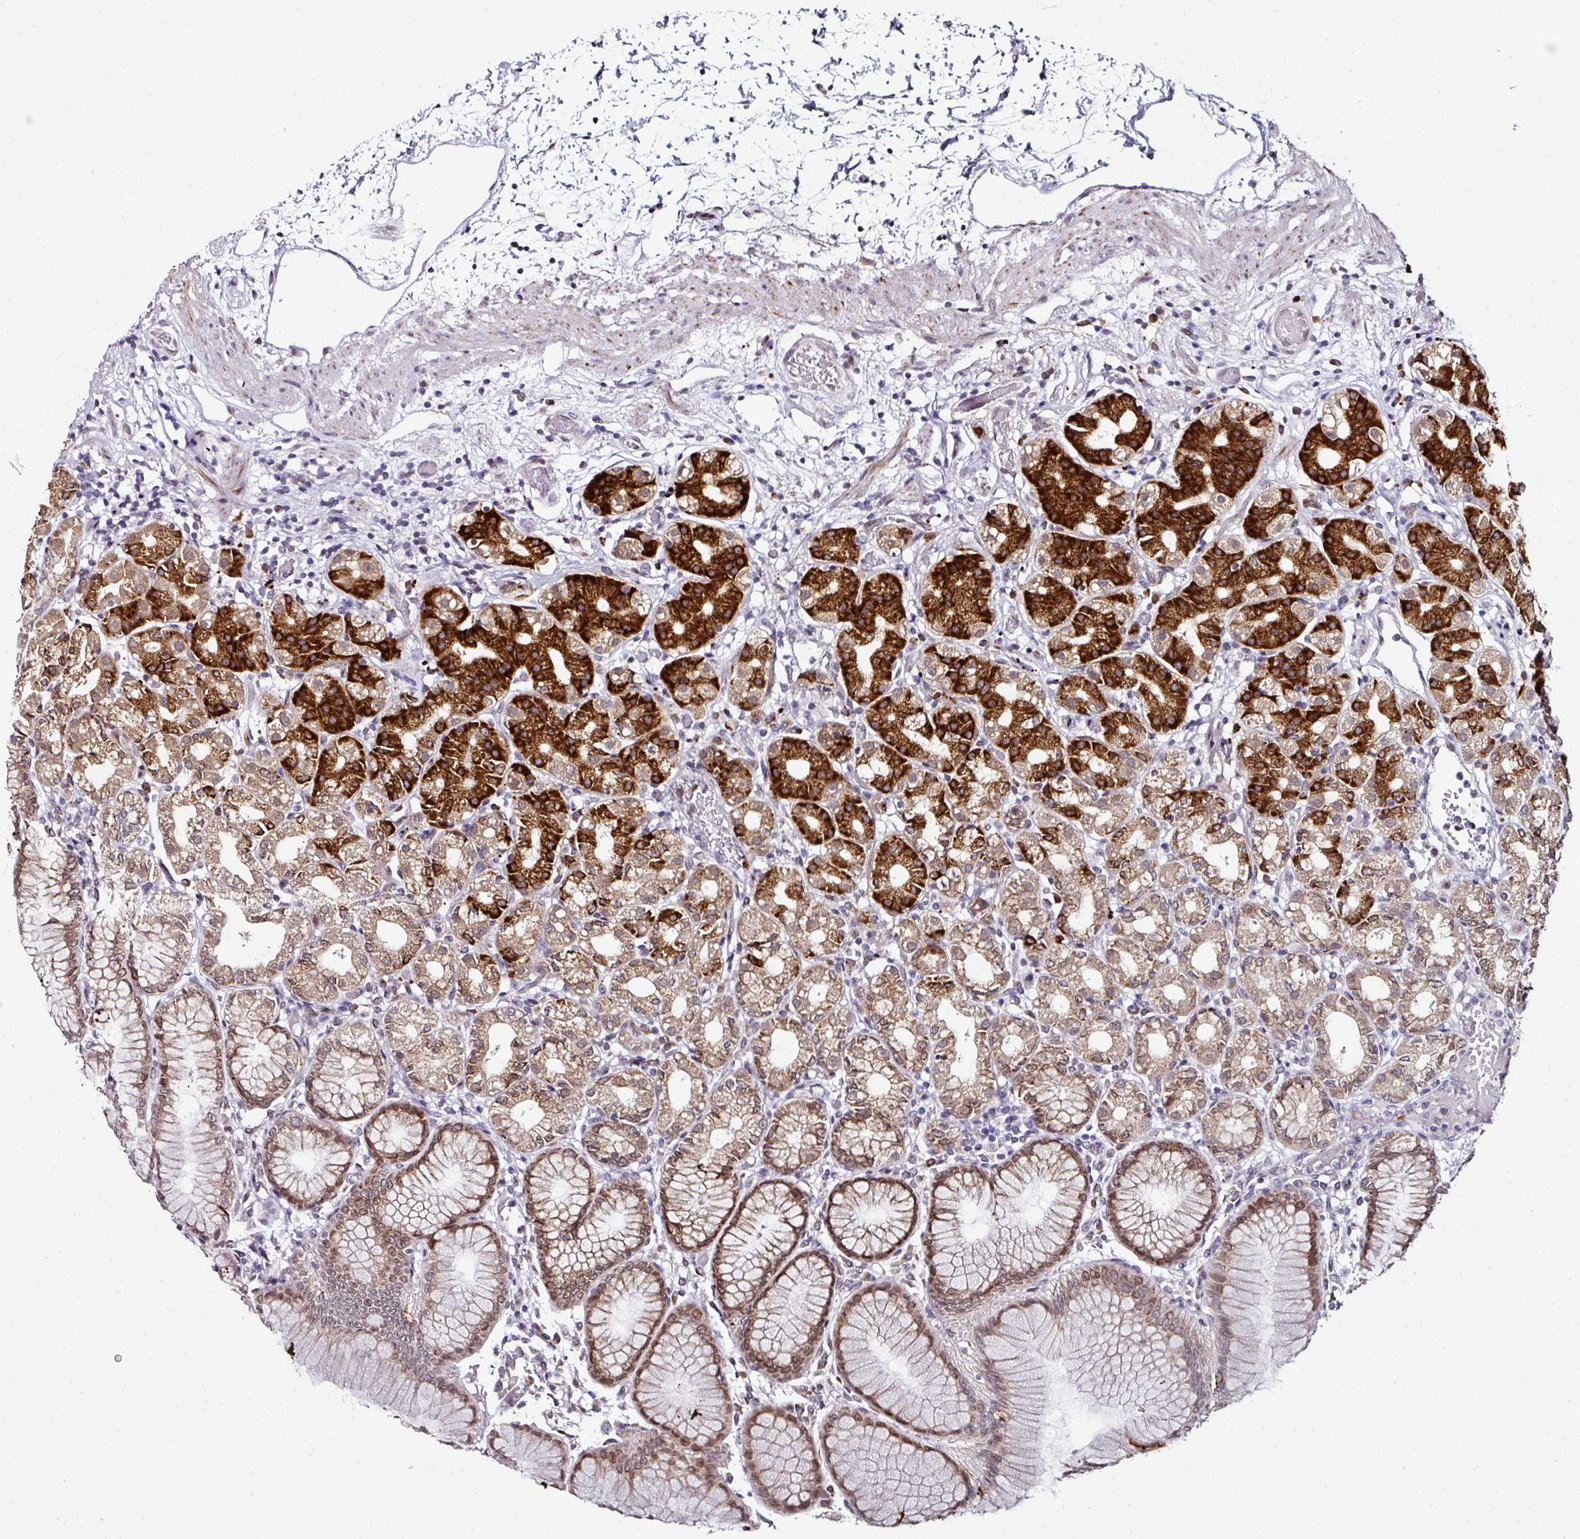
{"staining": {"intensity": "strong", "quantity": ">75%", "location": "cytoplasmic/membranous,nuclear"}, "tissue": "stomach", "cell_type": "Glandular cells", "image_type": "normal", "snomed": [{"axis": "morphology", "description": "Normal tissue, NOS"}, {"axis": "topography", "description": "Stomach"}], "caption": "Immunohistochemistry image of normal human stomach stained for a protein (brown), which shows high levels of strong cytoplasmic/membranous,nuclear expression in approximately >75% of glandular cells.", "gene": "APOLD1", "patient": {"sex": "female", "age": 57}}